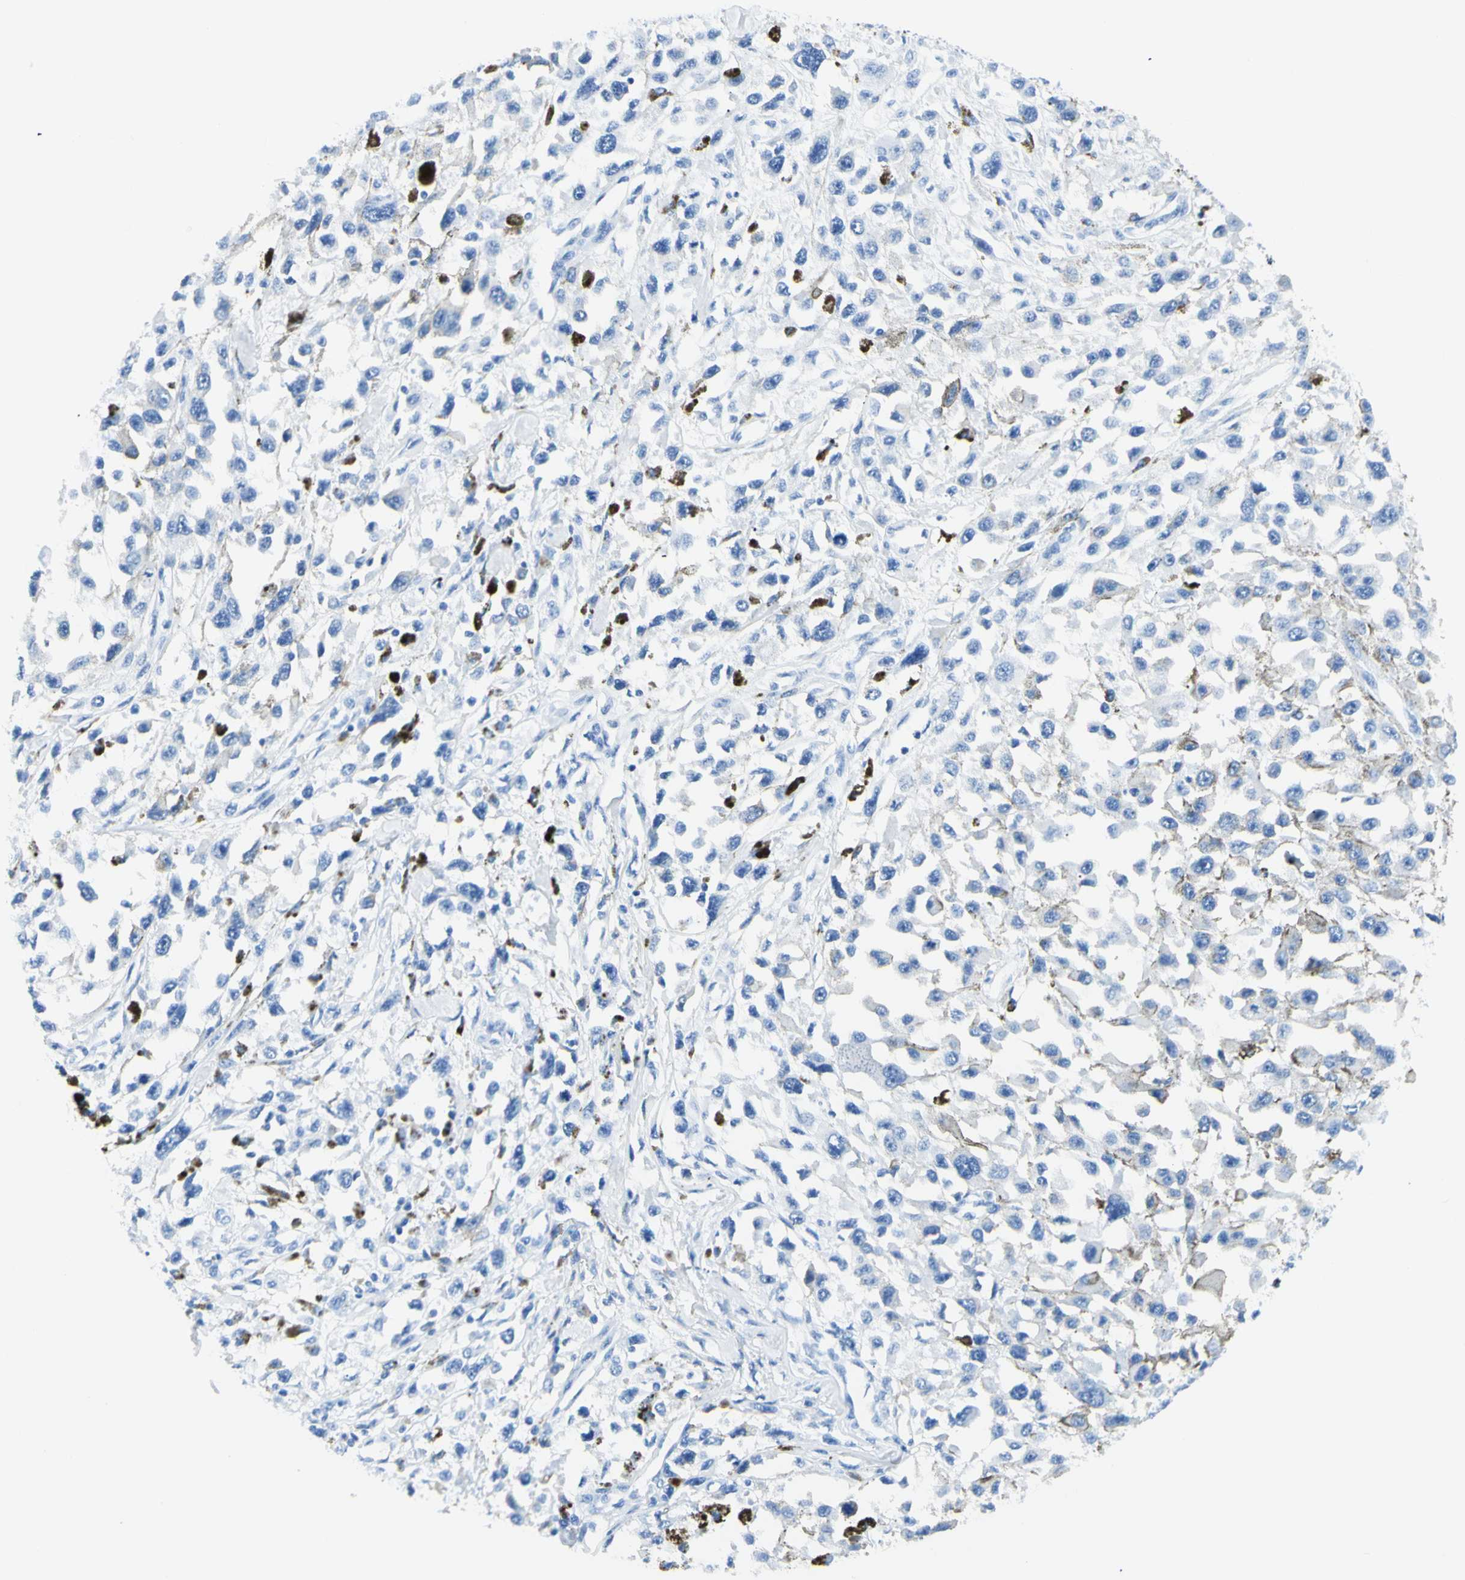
{"staining": {"intensity": "negative", "quantity": "none", "location": "none"}, "tissue": "melanoma", "cell_type": "Tumor cells", "image_type": "cancer", "snomed": [{"axis": "morphology", "description": "Malignant melanoma, Metastatic site"}, {"axis": "topography", "description": "Lymph node"}], "caption": "There is no significant positivity in tumor cells of malignant melanoma (metastatic site). (Stains: DAB (3,3'-diaminobenzidine) immunohistochemistry (IHC) with hematoxylin counter stain, Microscopy: brightfield microscopy at high magnification).", "gene": "MYH2", "patient": {"sex": "male", "age": 59}}